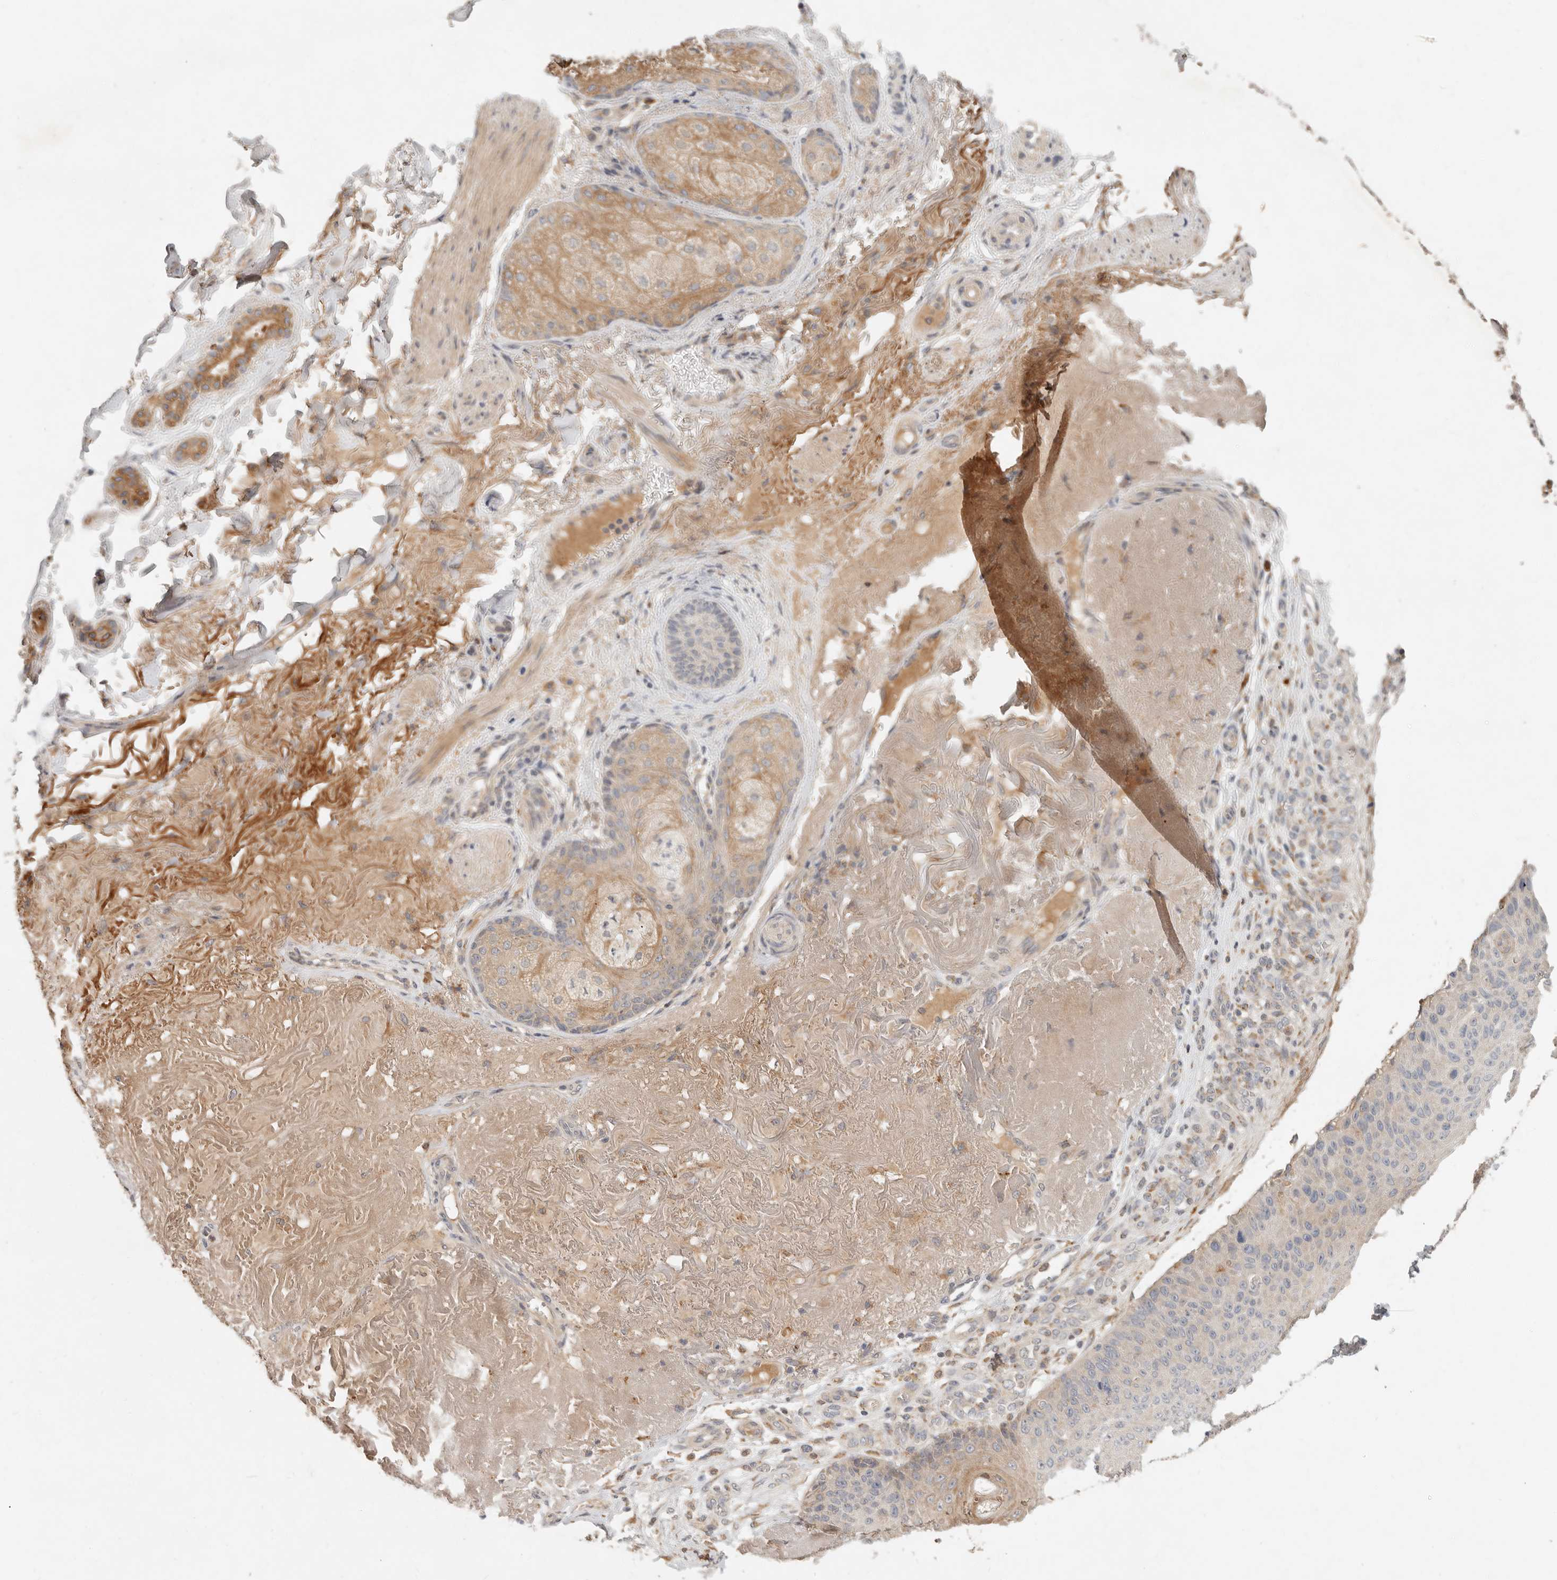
{"staining": {"intensity": "weak", "quantity": "25%-75%", "location": "cytoplasmic/membranous"}, "tissue": "skin cancer", "cell_type": "Tumor cells", "image_type": "cancer", "snomed": [{"axis": "morphology", "description": "Squamous cell carcinoma, NOS"}, {"axis": "topography", "description": "Skin"}], "caption": "This histopathology image displays immunohistochemistry staining of human skin cancer (squamous cell carcinoma), with low weak cytoplasmic/membranous positivity in about 25%-75% of tumor cells.", "gene": "ARHGEF10L", "patient": {"sex": "female", "age": 88}}